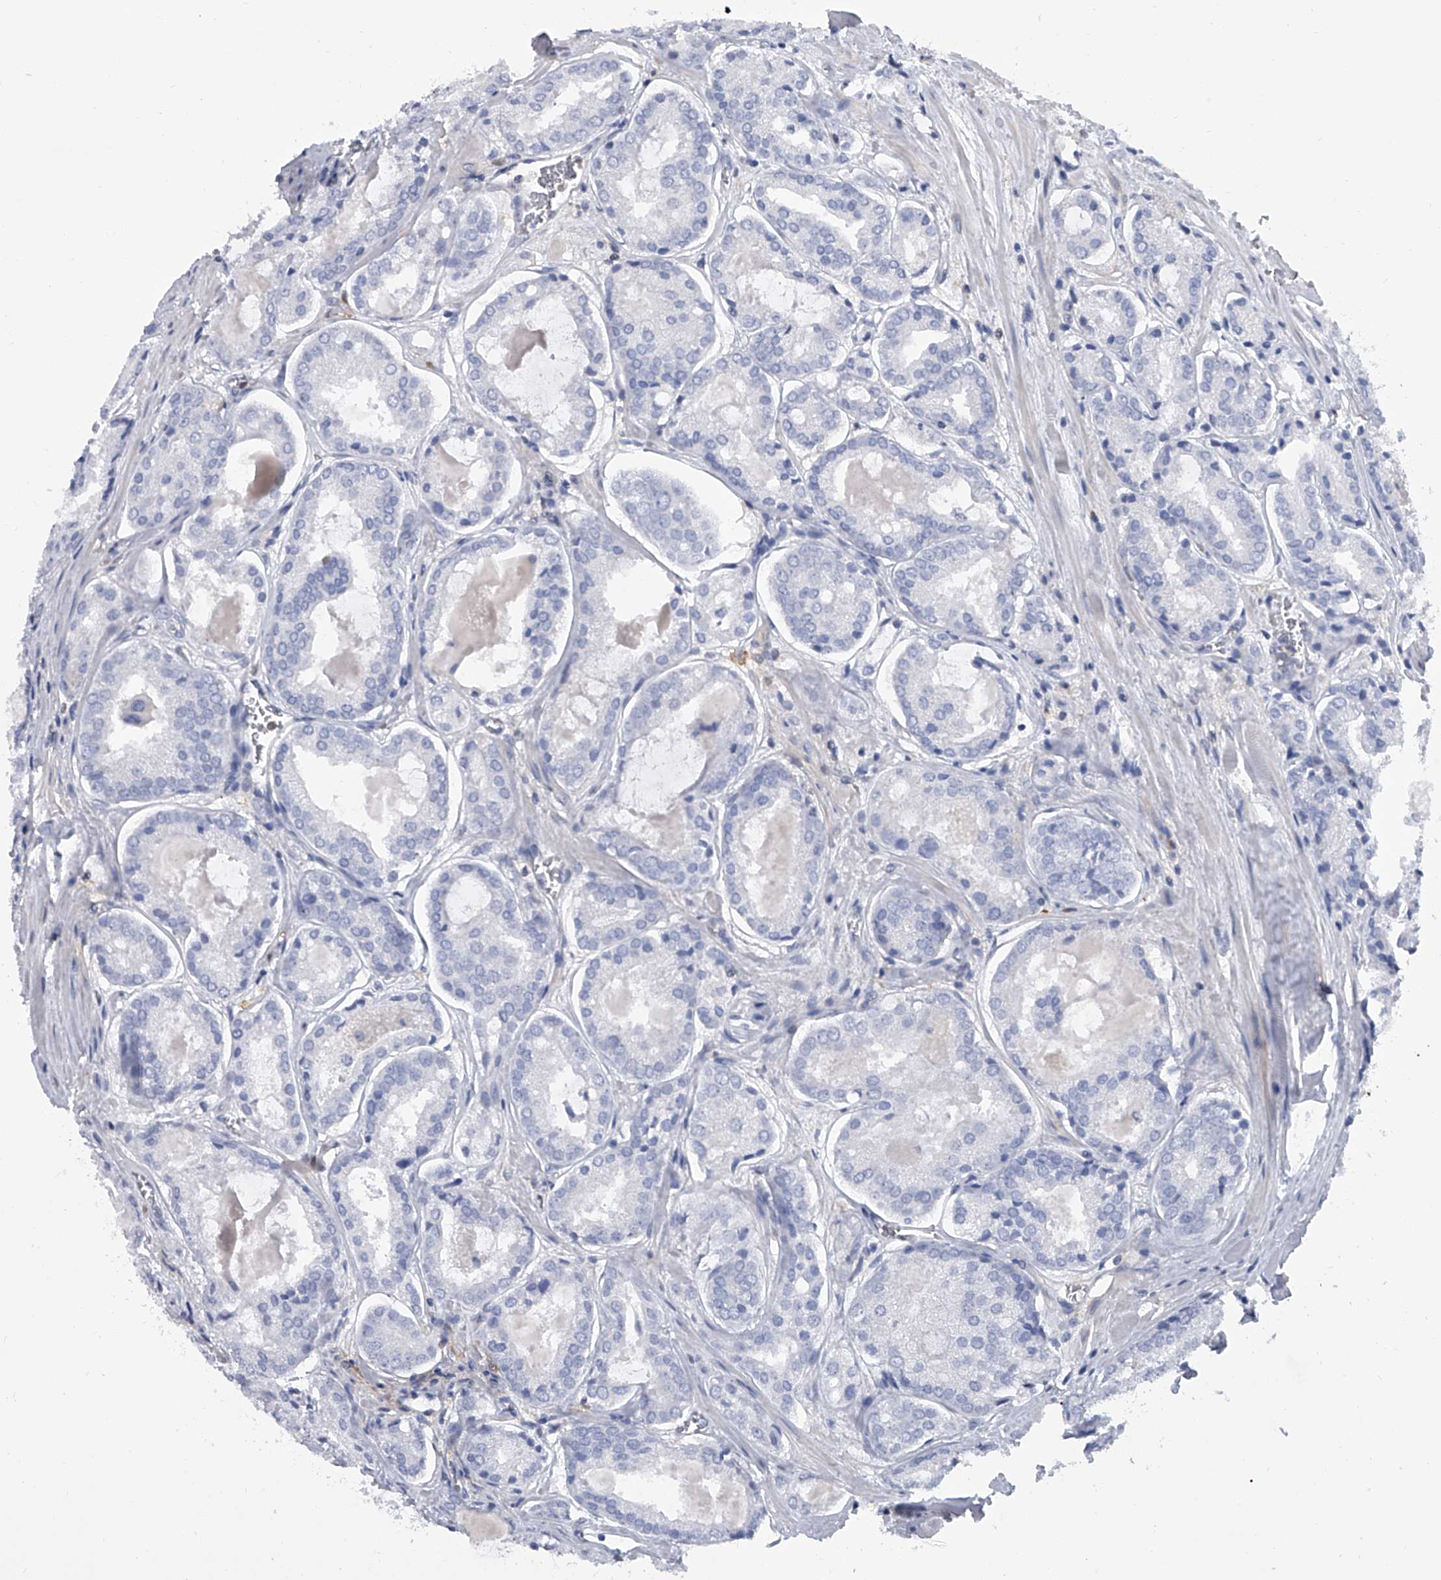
{"staining": {"intensity": "negative", "quantity": "none", "location": "none"}, "tissue": "prostate cancer", "cell_type": "Tumor cells", "image_type": "cancer", "snomed": [{"axis": "morphology", "description": "Adenocarcinoma, Low grade"}, {"axis": "topography", "description": "Prostate"}], "caption": "An image of human prostate cancer (low-grade adenocarcinoma) is negative for staining in tumor cells. The staining was performed using DAB to visualize the protein expression in brown, while the nuclei were stained in blue with hematoxylin (Magnification: 20x).", "gene": "SERPINB9", "patient": {"sex": "male", "age": 67}}